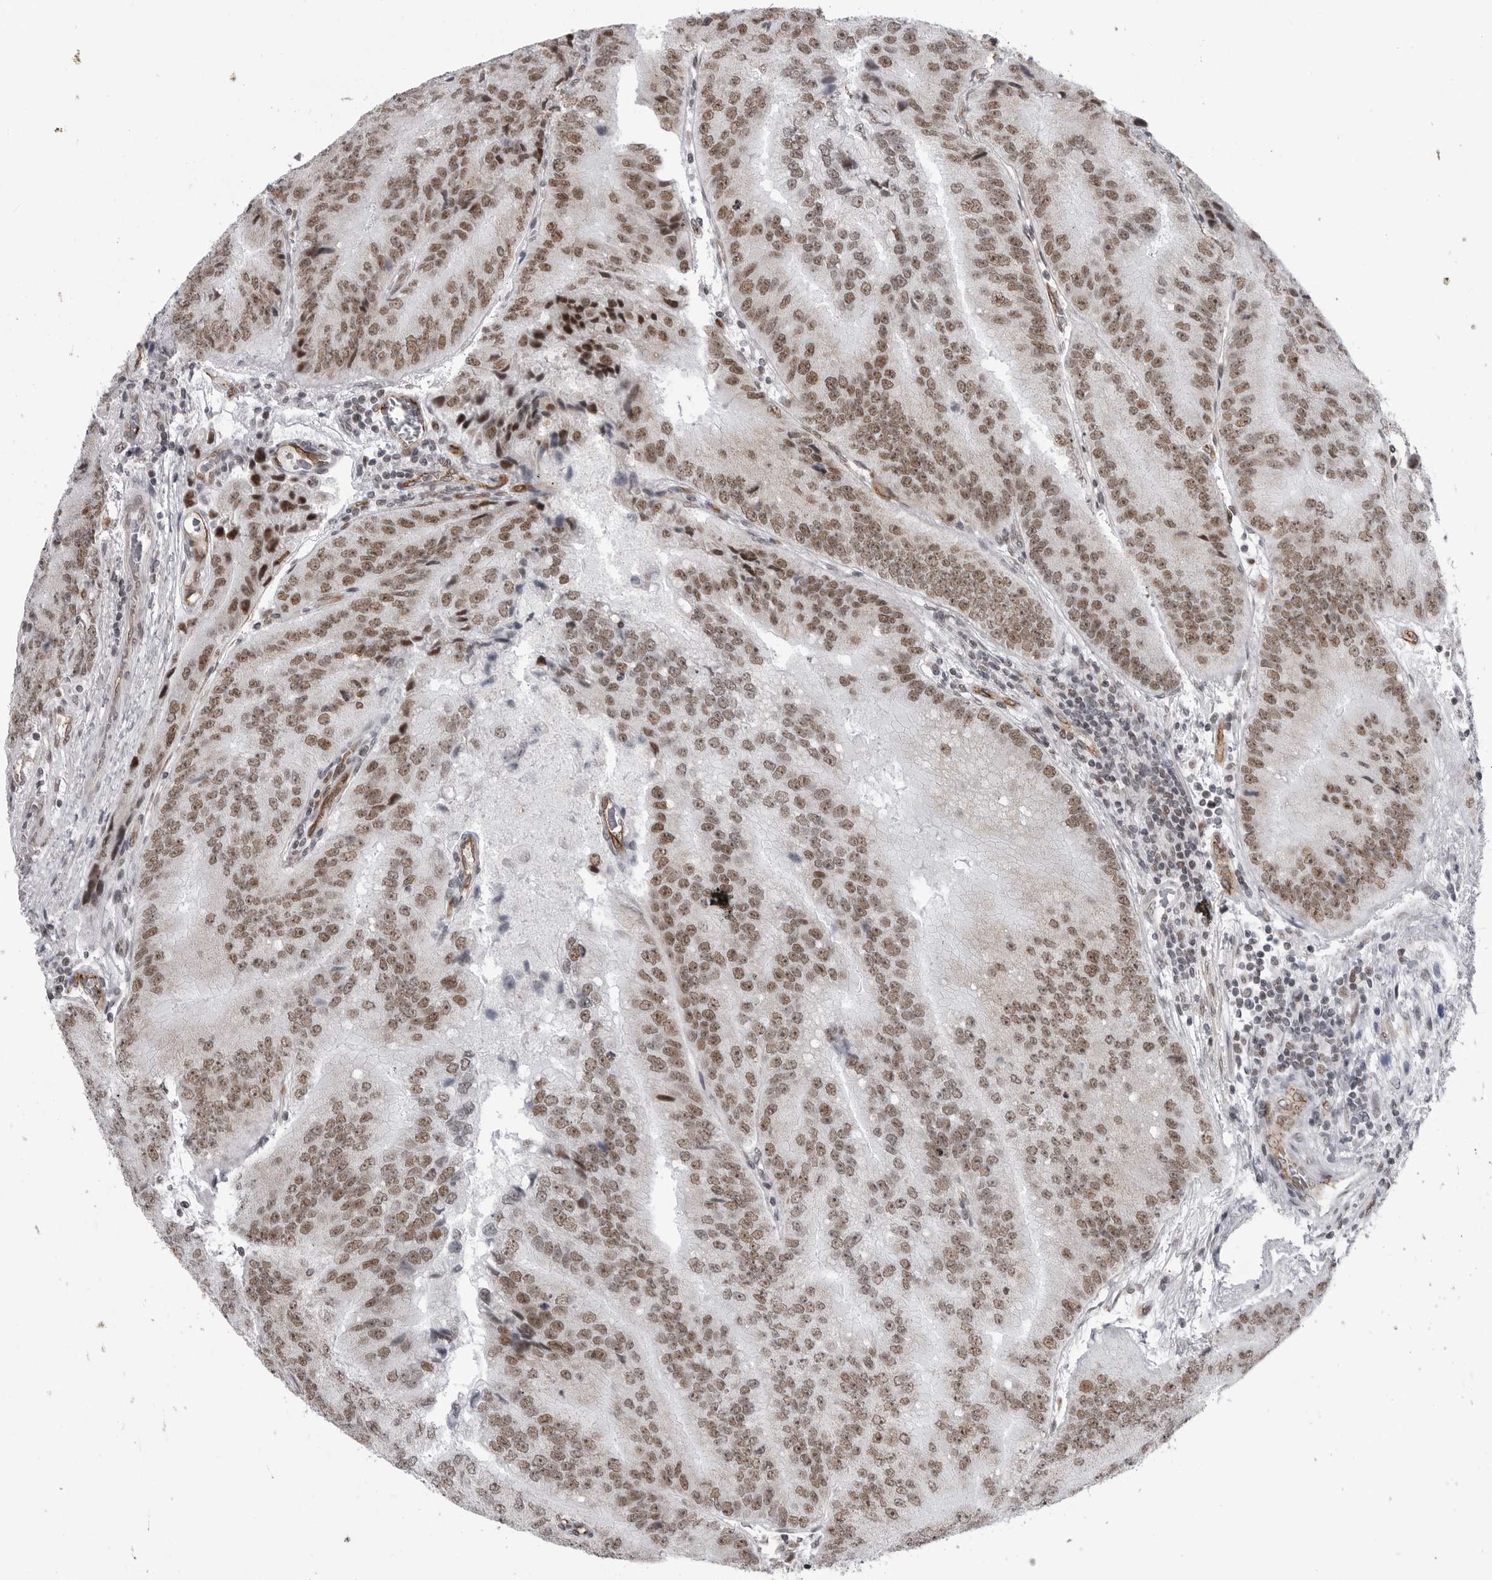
{"staining": {"intensity": "moderate", "quantity": ">75%", "location": "nuclear"}, "tissue": "prostate cancer", "cell_type": "Tumor cells", "image_type": "cancer", "snomed": [{"axis": "morphology", "description": "Adenocarcinoma, High grade"}, {"axis": "topography", "description": "Prostate"}], "caption": "IHC photomicrograph of neoplastic tissue: prostate high-grade adenocarcinoma stained using immunohistochemistry displays medium levels of moderate protein expression localized specifically in the nuclear of tumor cells, appearing as a nuclear brown color.", "gene": "RNF26", "patient": {"sex": "male", "age": 70}}